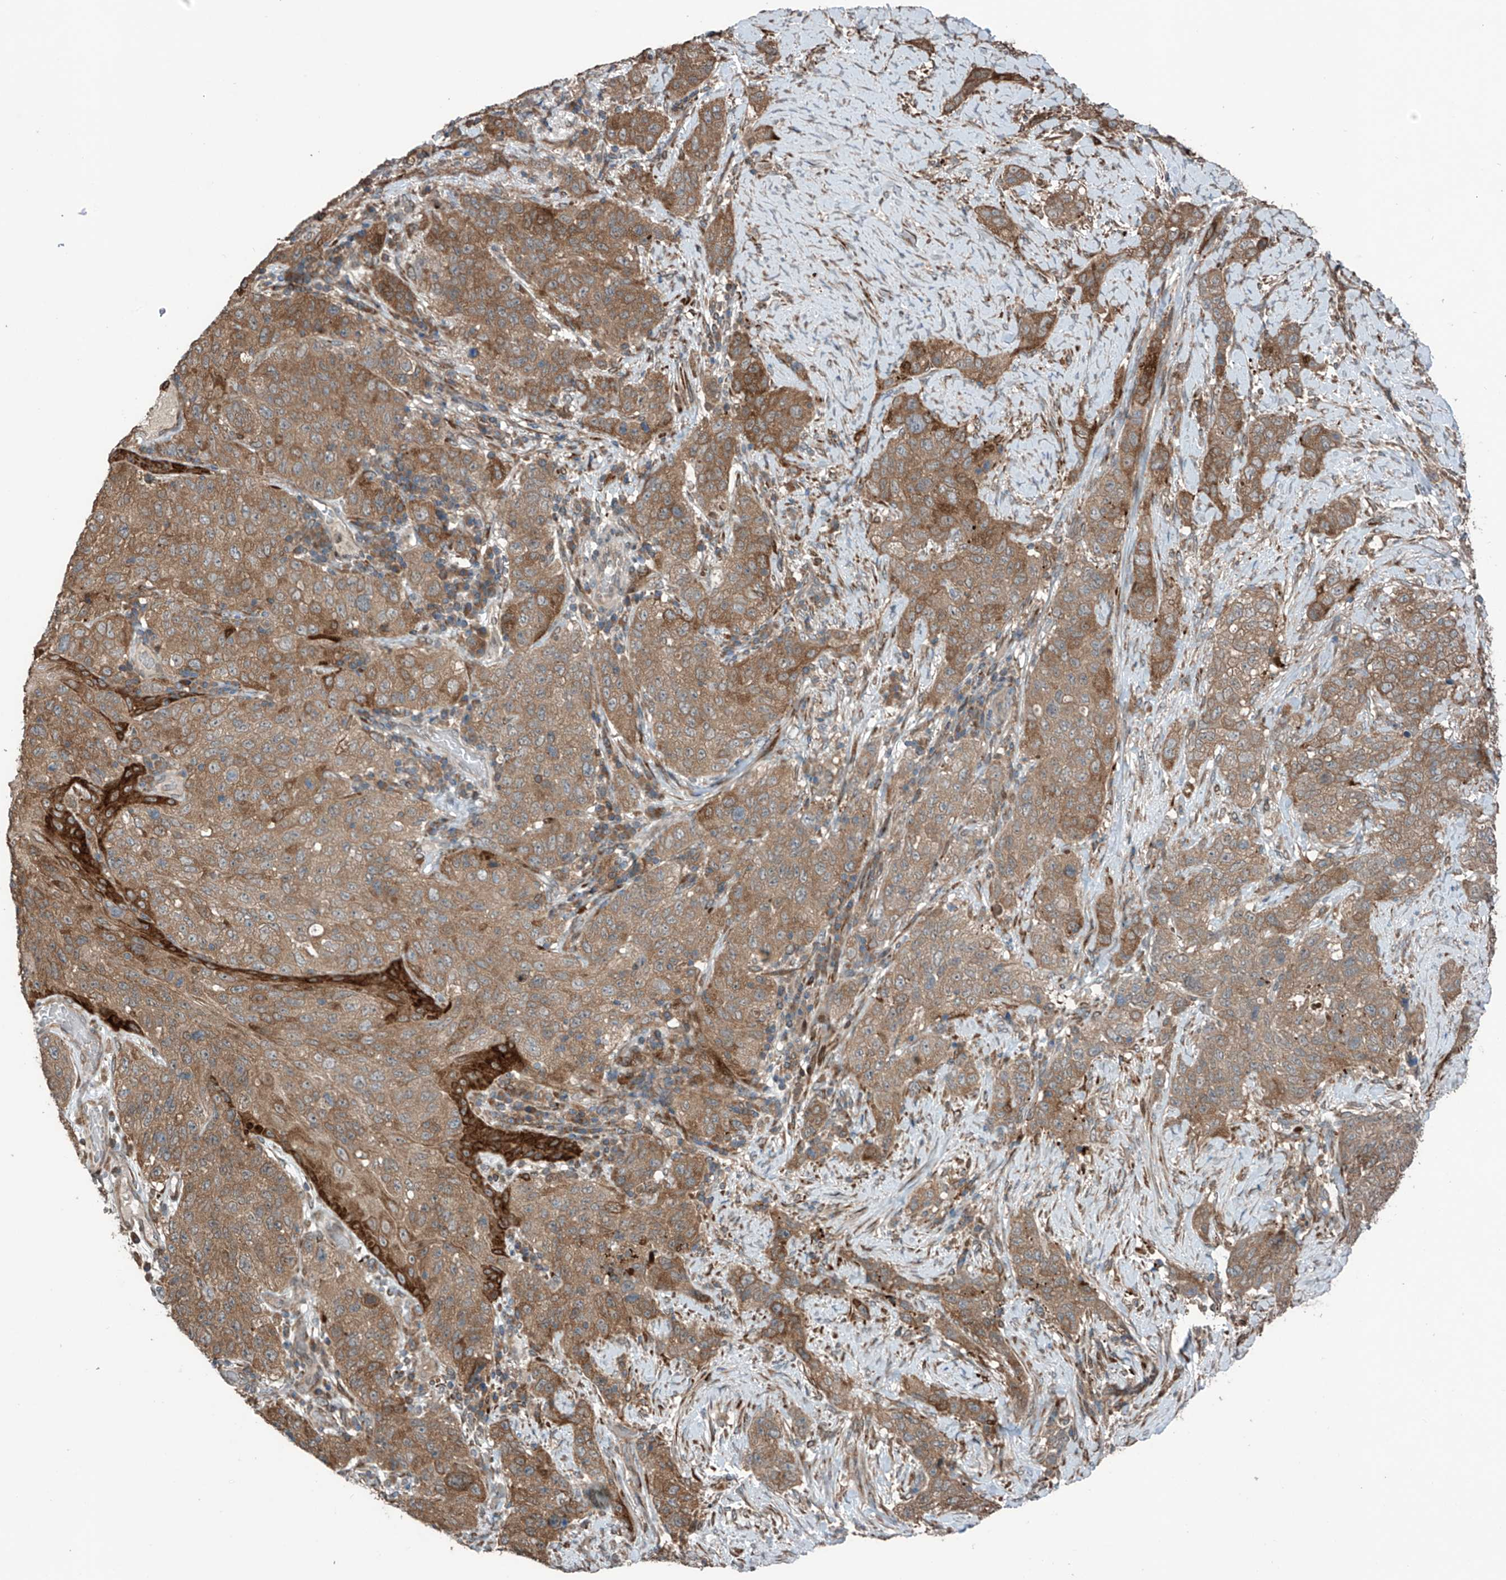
{"staining": {"intensity": "moderate", "quantity": ">75%", "location": "cytoplasmic/membranous"}, "tissue": "stomach cancer", "cell_type": "Tumor cells", "image_type": "cancer", "snomed": [{"axis": "morphology", "description": "Adenocarcinoma, NOS"}, {"axis": "topography", "description": "Stomach"}], "caption": "A histopathology image of stomach adenocarcinoma stained for a protein displays moderate cytoplasmic/membranous brown staining in tumor cells.", "gene": "SAMD3", "patient": {"sex": "male", "age": 48}}